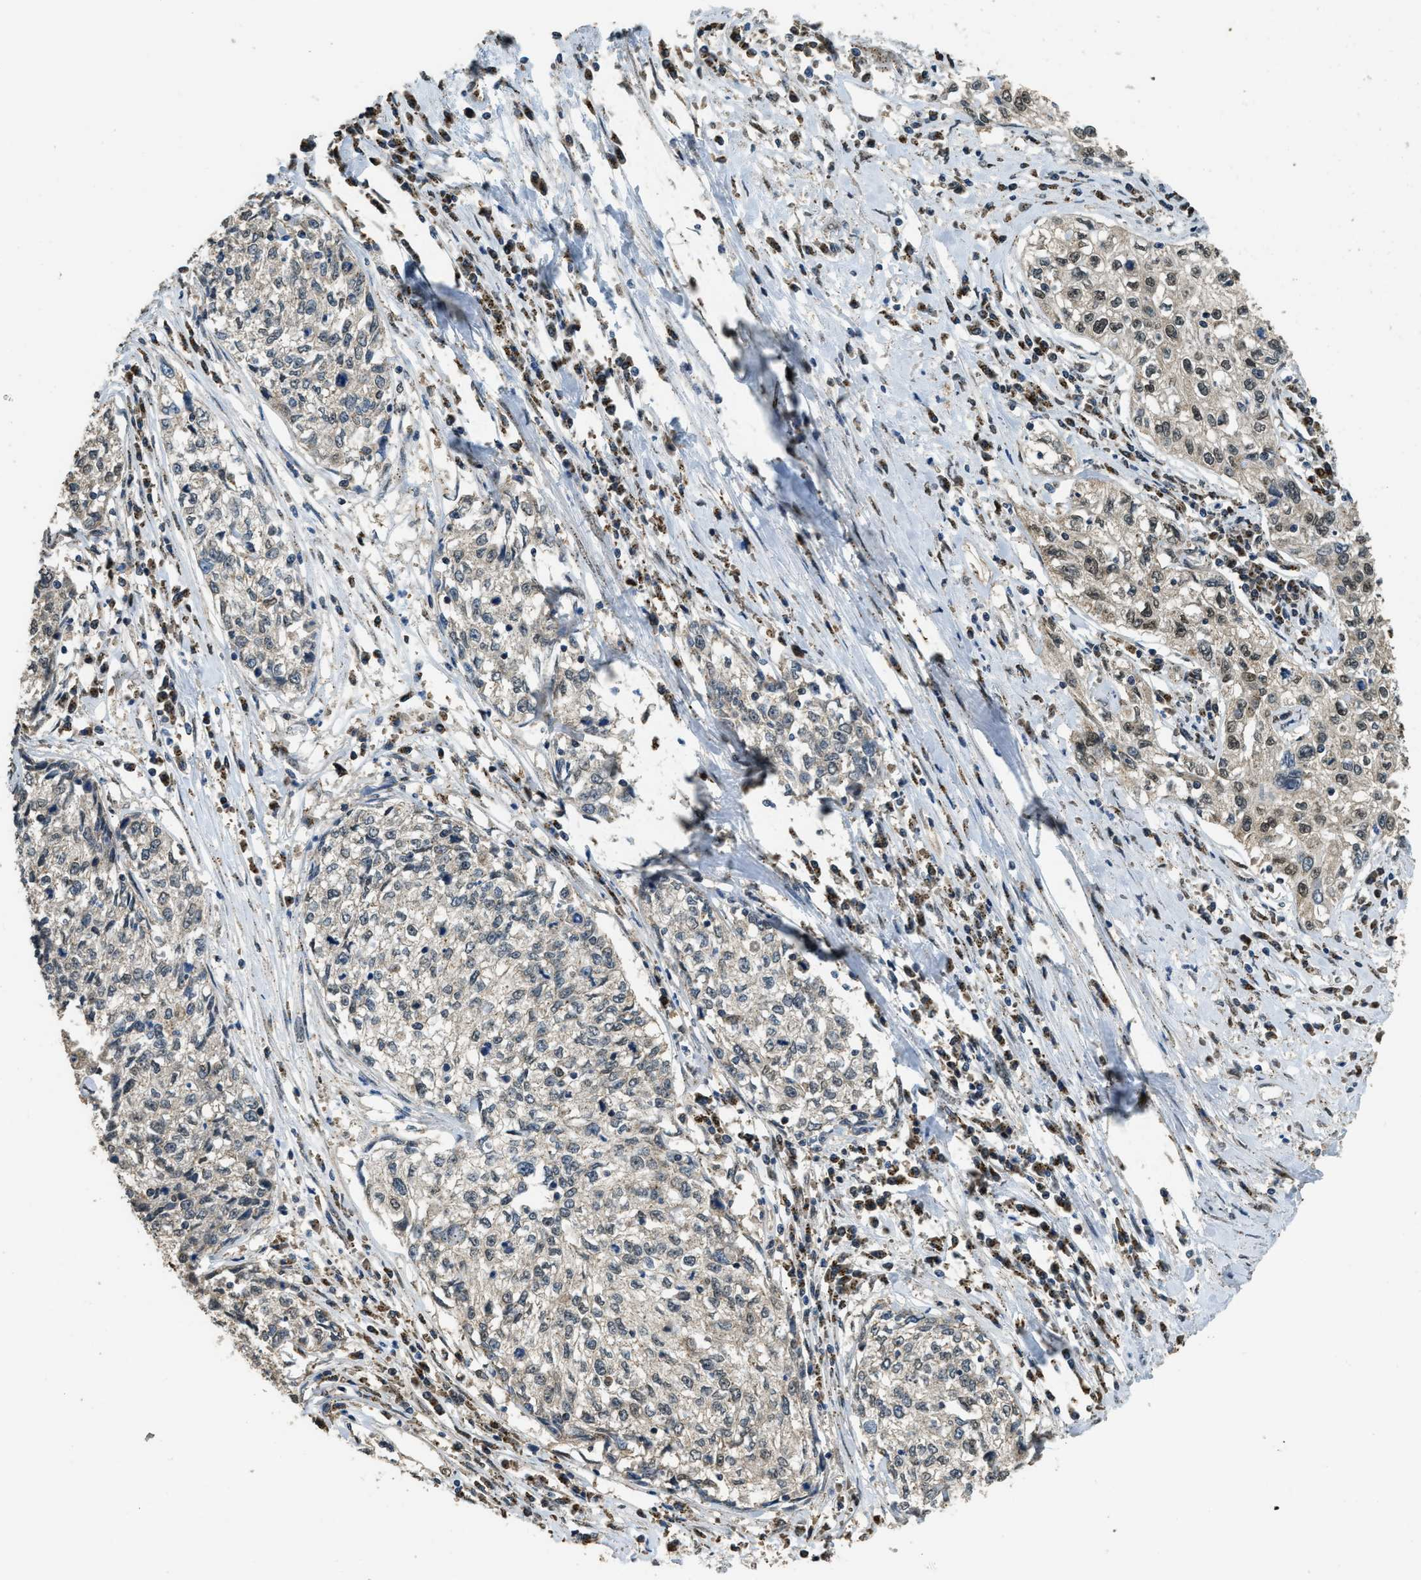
{"staining": {"intensity": "moderate", "quantity": "<25%", "location": "cytoplasmic/membranous,nuclear"}, "tissue": "cervical cancer", "cell_type": "Tumor cells", "image_type": "cancer", "snomed": [{"axis": "morphology", "description": "Squamous cell carcinoma, NOS"}, {"axis": "topography", "description": "Cervix"}], "caption": "Moderate cytoplasmic/membranous and nuclear staining is appreciated in about <25% of tumor cells in cervical cancer (squamous cell carcinoma).", "gene": "IPO7", "patient": {"sex": "female", "age": 57}}